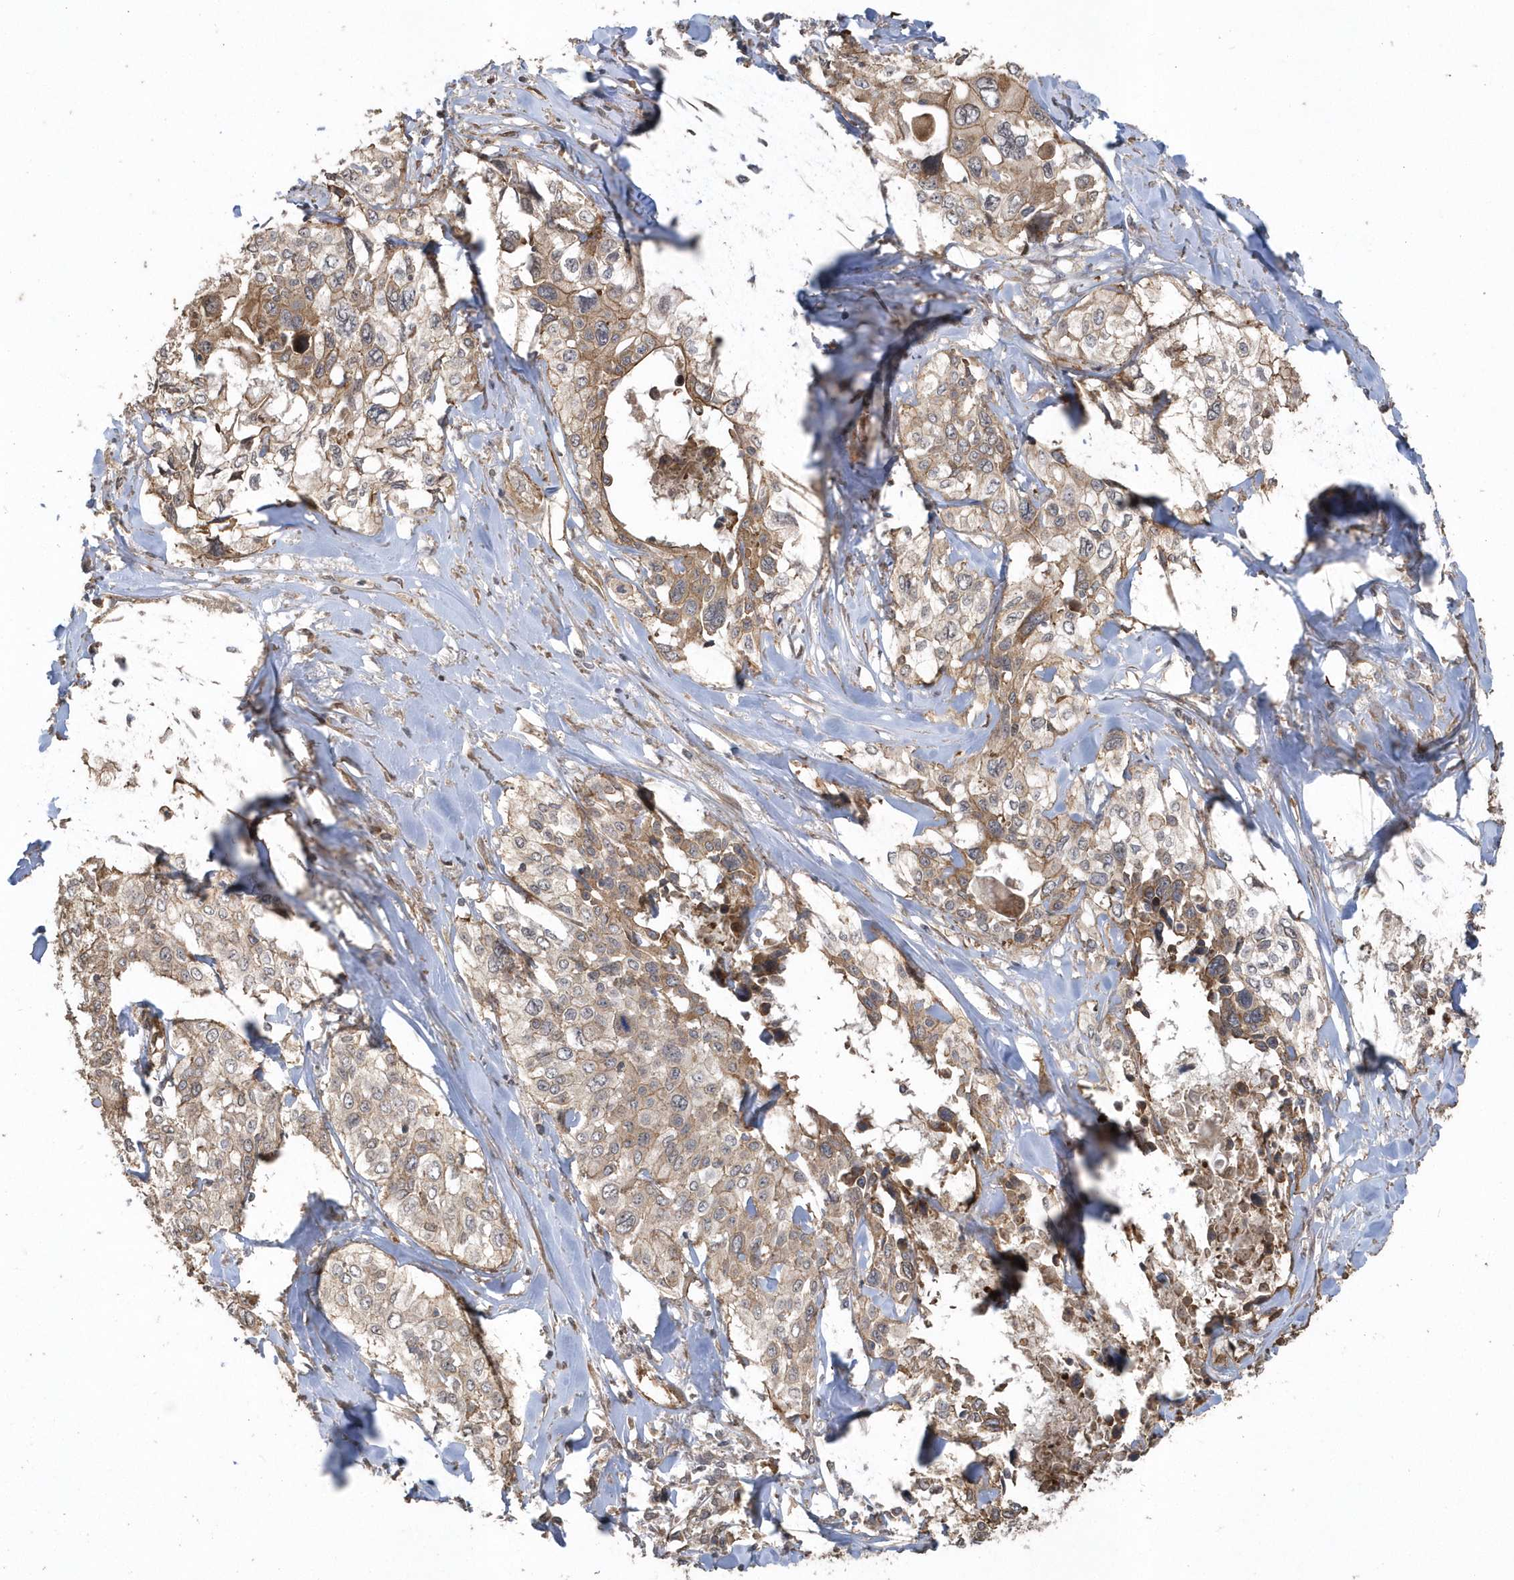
{"staining": {"intensity": "moderate", "quantity": ">75%", "location": "cytoplasmic/membranous"}, "tissue": "cervical cancer", "cell_type": "Tumor cells", "image_type": "cancer", "snomed": [{"axis": "morphology", "description": "Squamous cell carcinoma, NOS"}, {"axis": "topography", "description": "Cervix"}], "caption": "Immunohistochemical staining of squamous cell carcinoma (cervical) shows medium levels of moderate cytoplasmic/membranous protein expression in about >75% of tumor cells. (brown staining indicates protein expression, while blue staining denotes nuclei).", "gene": "HERPUD1", "patient": {"sex": "female", "age": 31}}